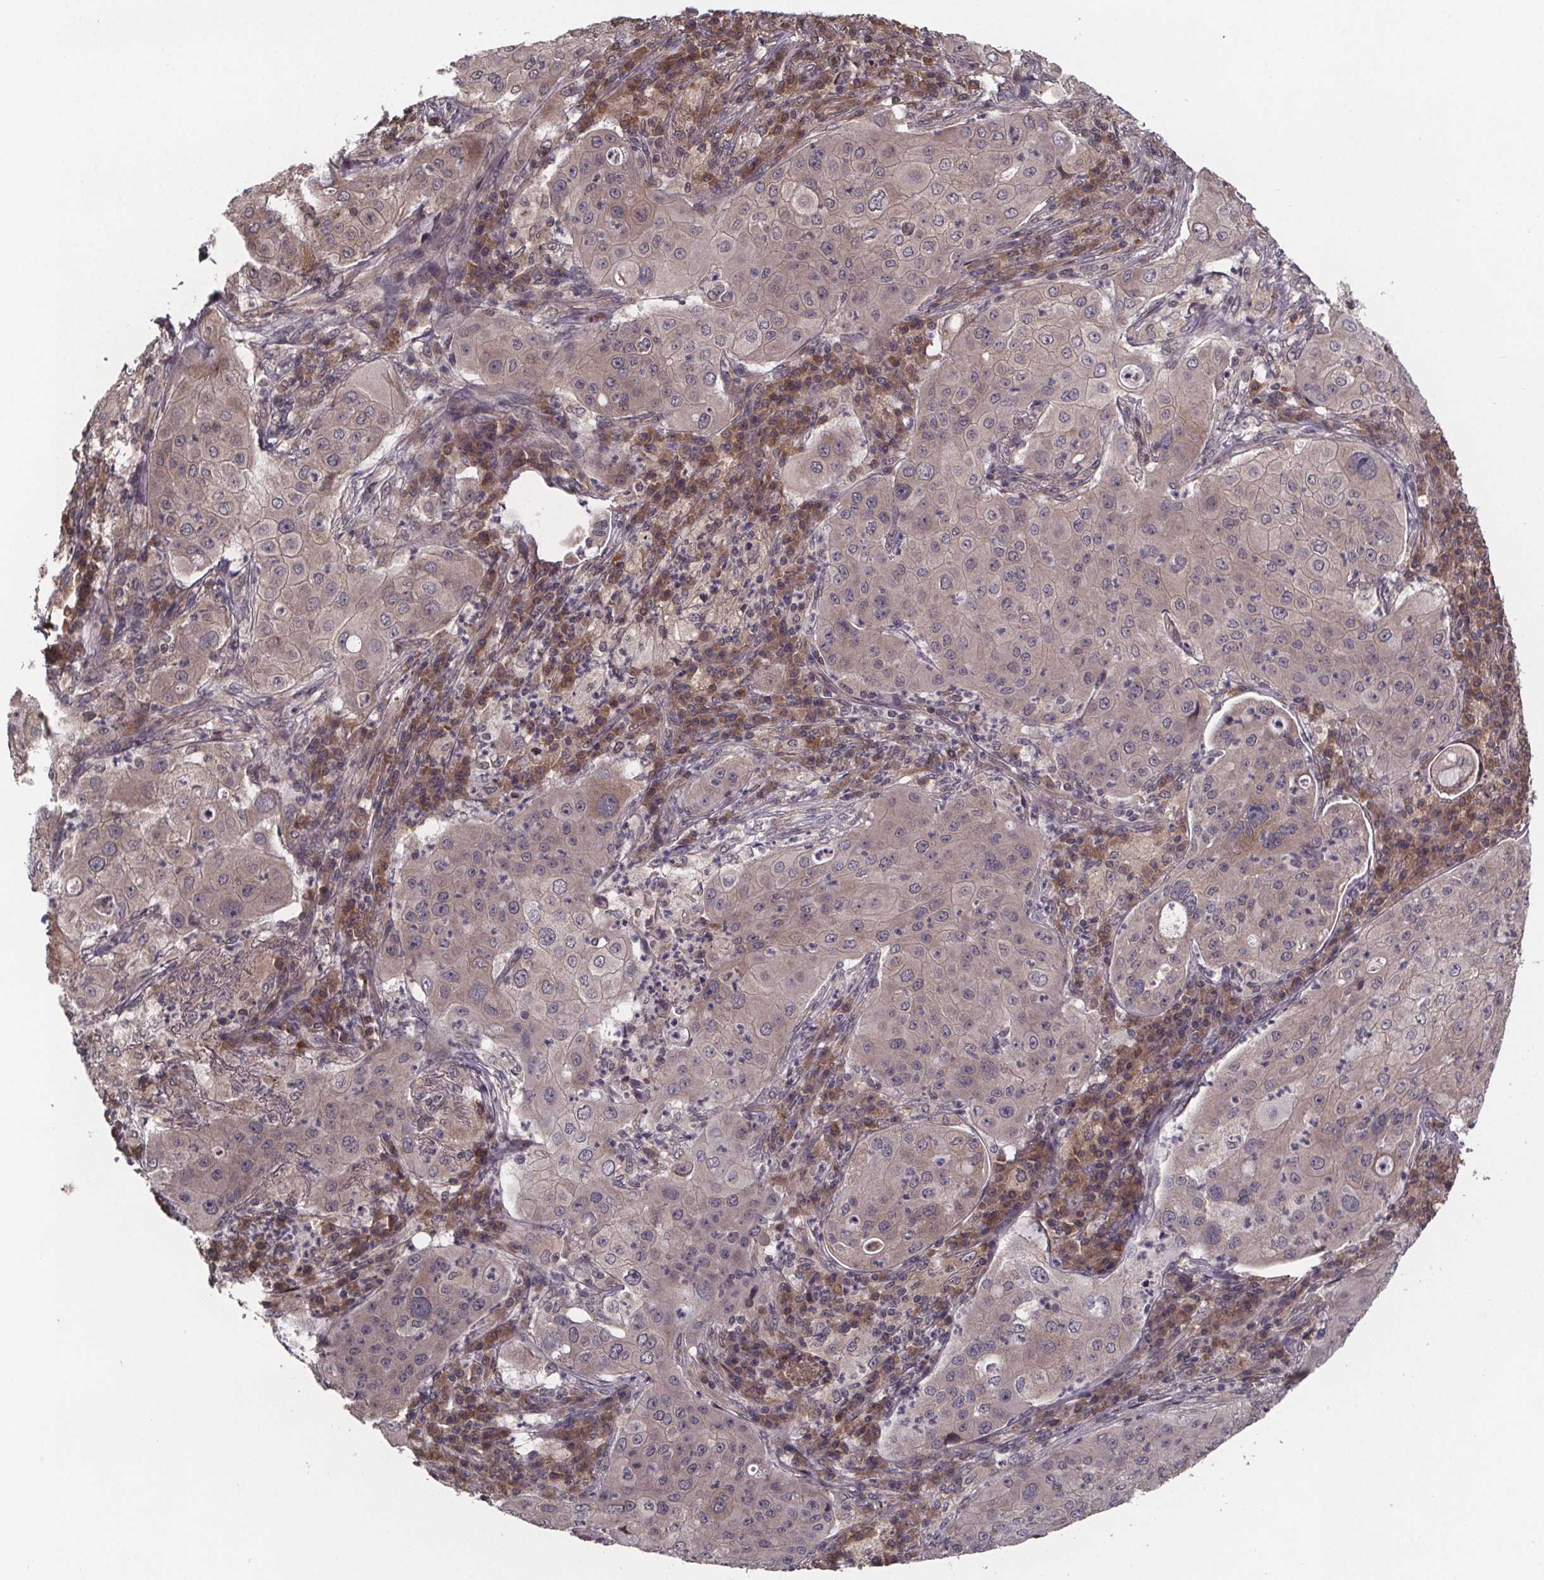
{"staining": {"intensity": "weak", "quantity": ">75%", "location": "cytoplasmic/membranous"}, "tissue": "lung cancer", "cell_type": "Tumor cells", "image_type": "cancer", "snomed": [{"axis": "morphology", "description": "Squamous cell carcinoma, NOS"}, {"axis": "topography", "description": "Lung"}], "caption": "Protein staining reveals weak cytoplasmic/membranous expression in about >75% of tumor cells in lung cancer.", "gene": "SAT1", "patient": {"sex": "female", "age": 59}}